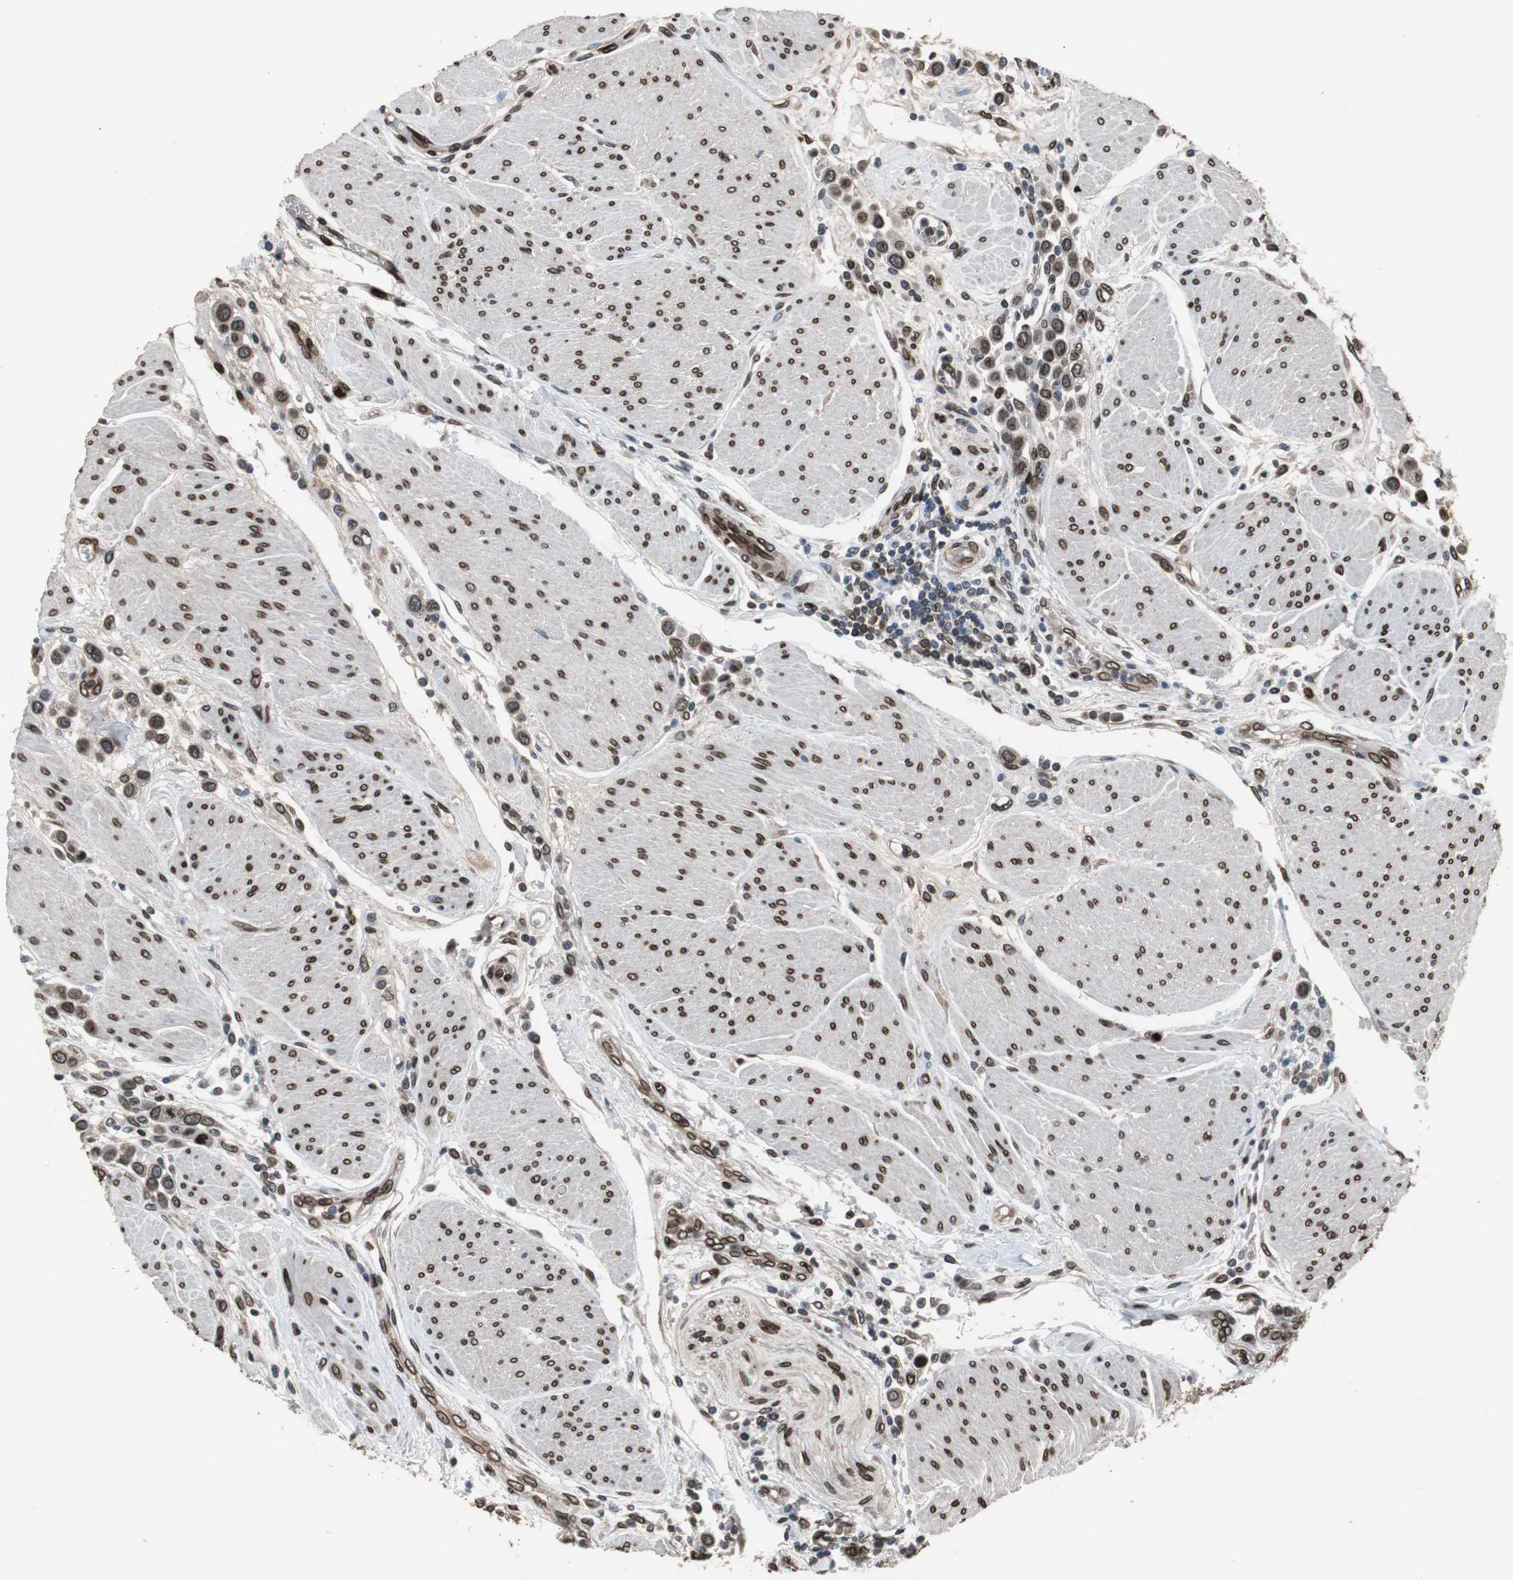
{"staining": {"intensity": "strong", "quantity": ">75%", "location": "cytoplasmic/membranous,nuclear"}, "tissue": "urothelial cancer", "cell_type": "Tumor cells", "image_type": "cancer", "snomed": [{"axis": "morphology", "description": "Urothelial carcinoma, High grade"}, {"axis": "topography", "description": "Urinary bladder"}], "caption": "Urothelial cancer stained with a protein marker displays strong staining in tumor cells.", "gene": "LMNA", "patient": {"sex": "male", "age": 50}}